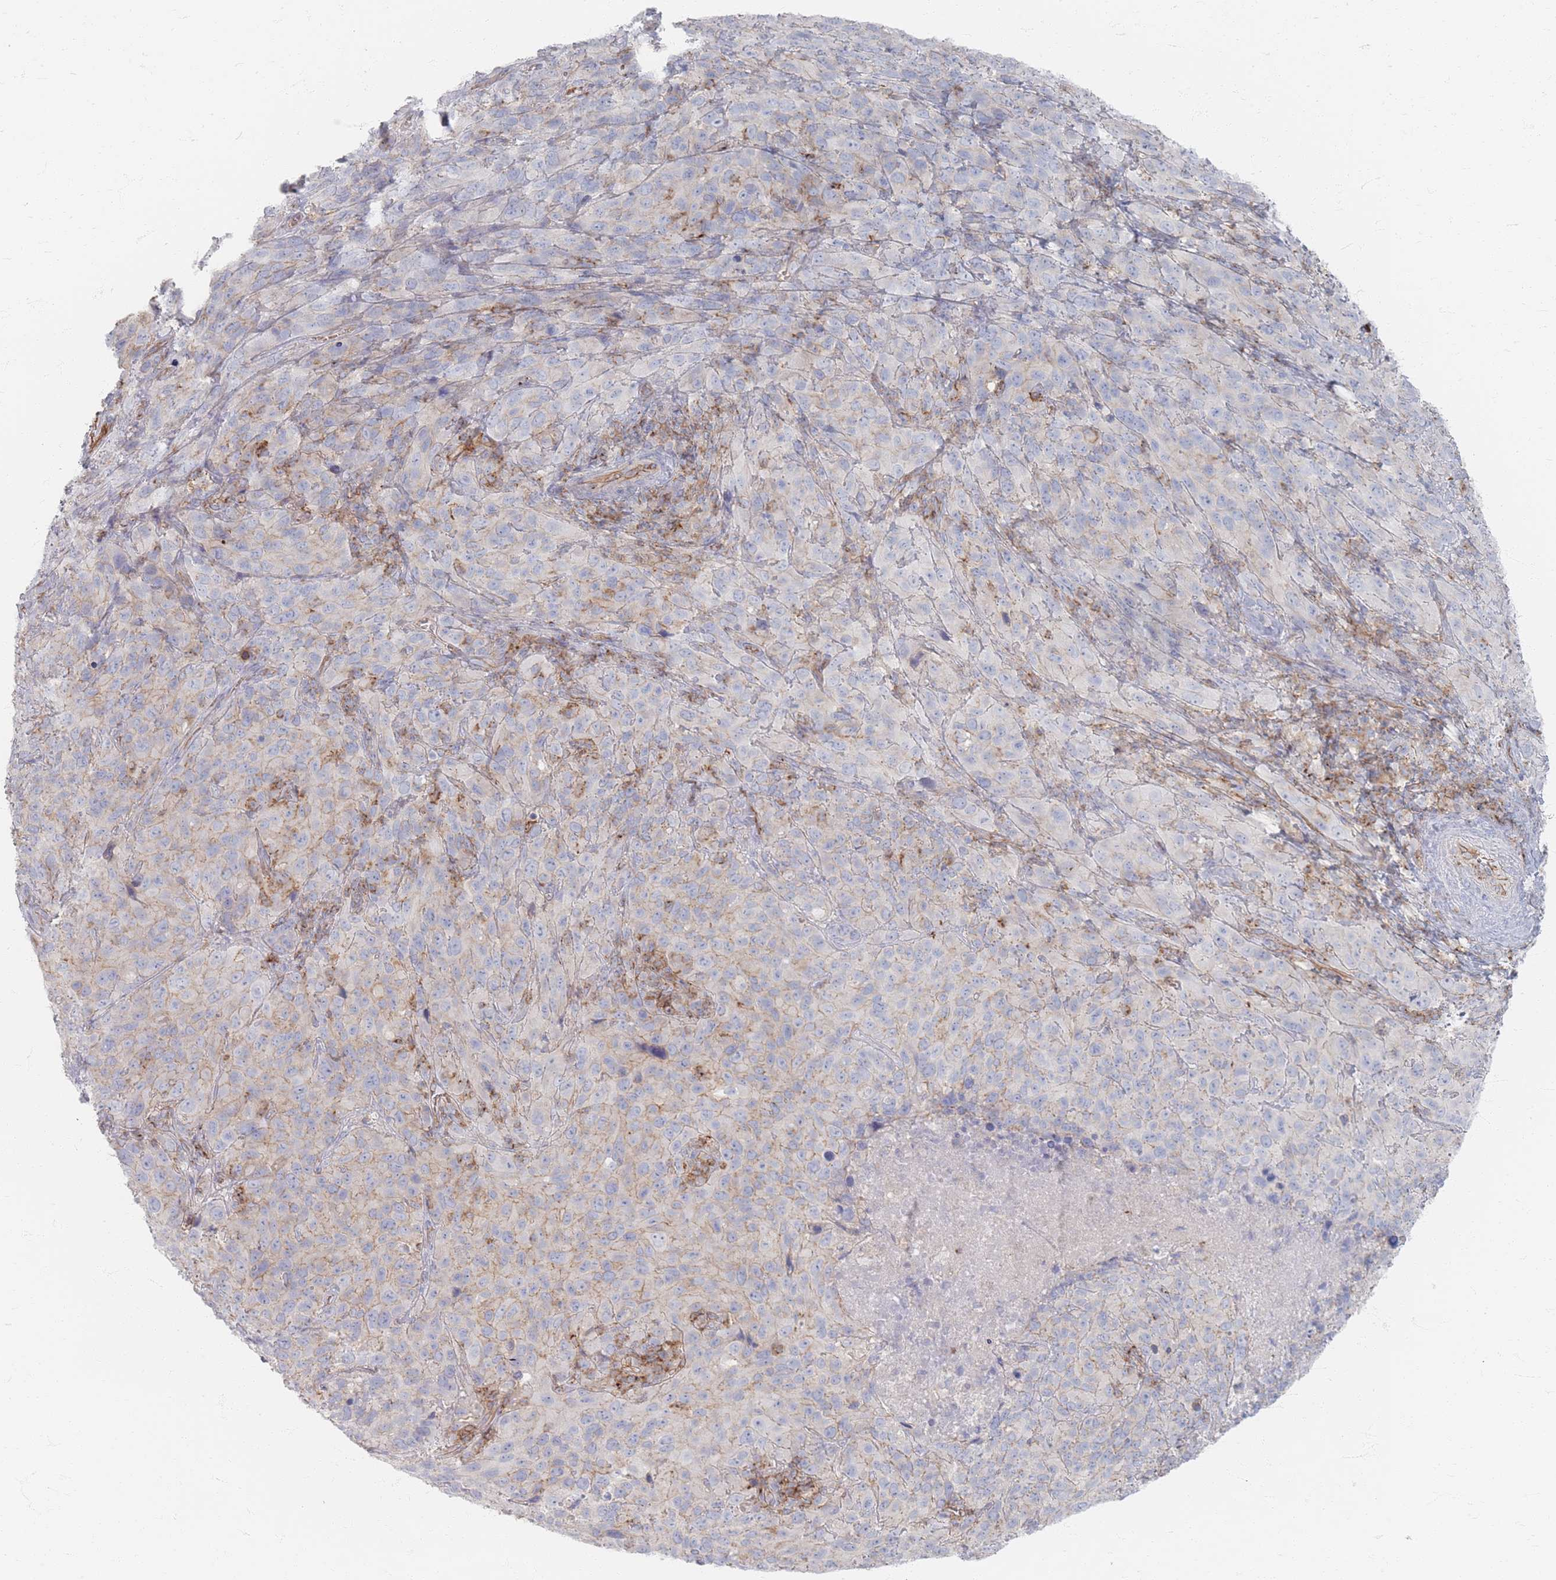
{"staining": {"intensity": "weak", "quantity": "<25%", "location": "cytoplasmic/membranous"}, "tissue": "cervical cancer", "cell_type": "Tumor cells", "image_type": "cancer", "snomed": [{"axis": "morphology", "description": "Squamous cell carcinoma, NOS"}, {"axis": "topography", "description": "Cervix"}], "caption": "The image displays no significant expression in tumor cells of cervical squamous cell carcinoma.", "gene": "GNB1", "patient": {"sex": "female", "age": 51}}